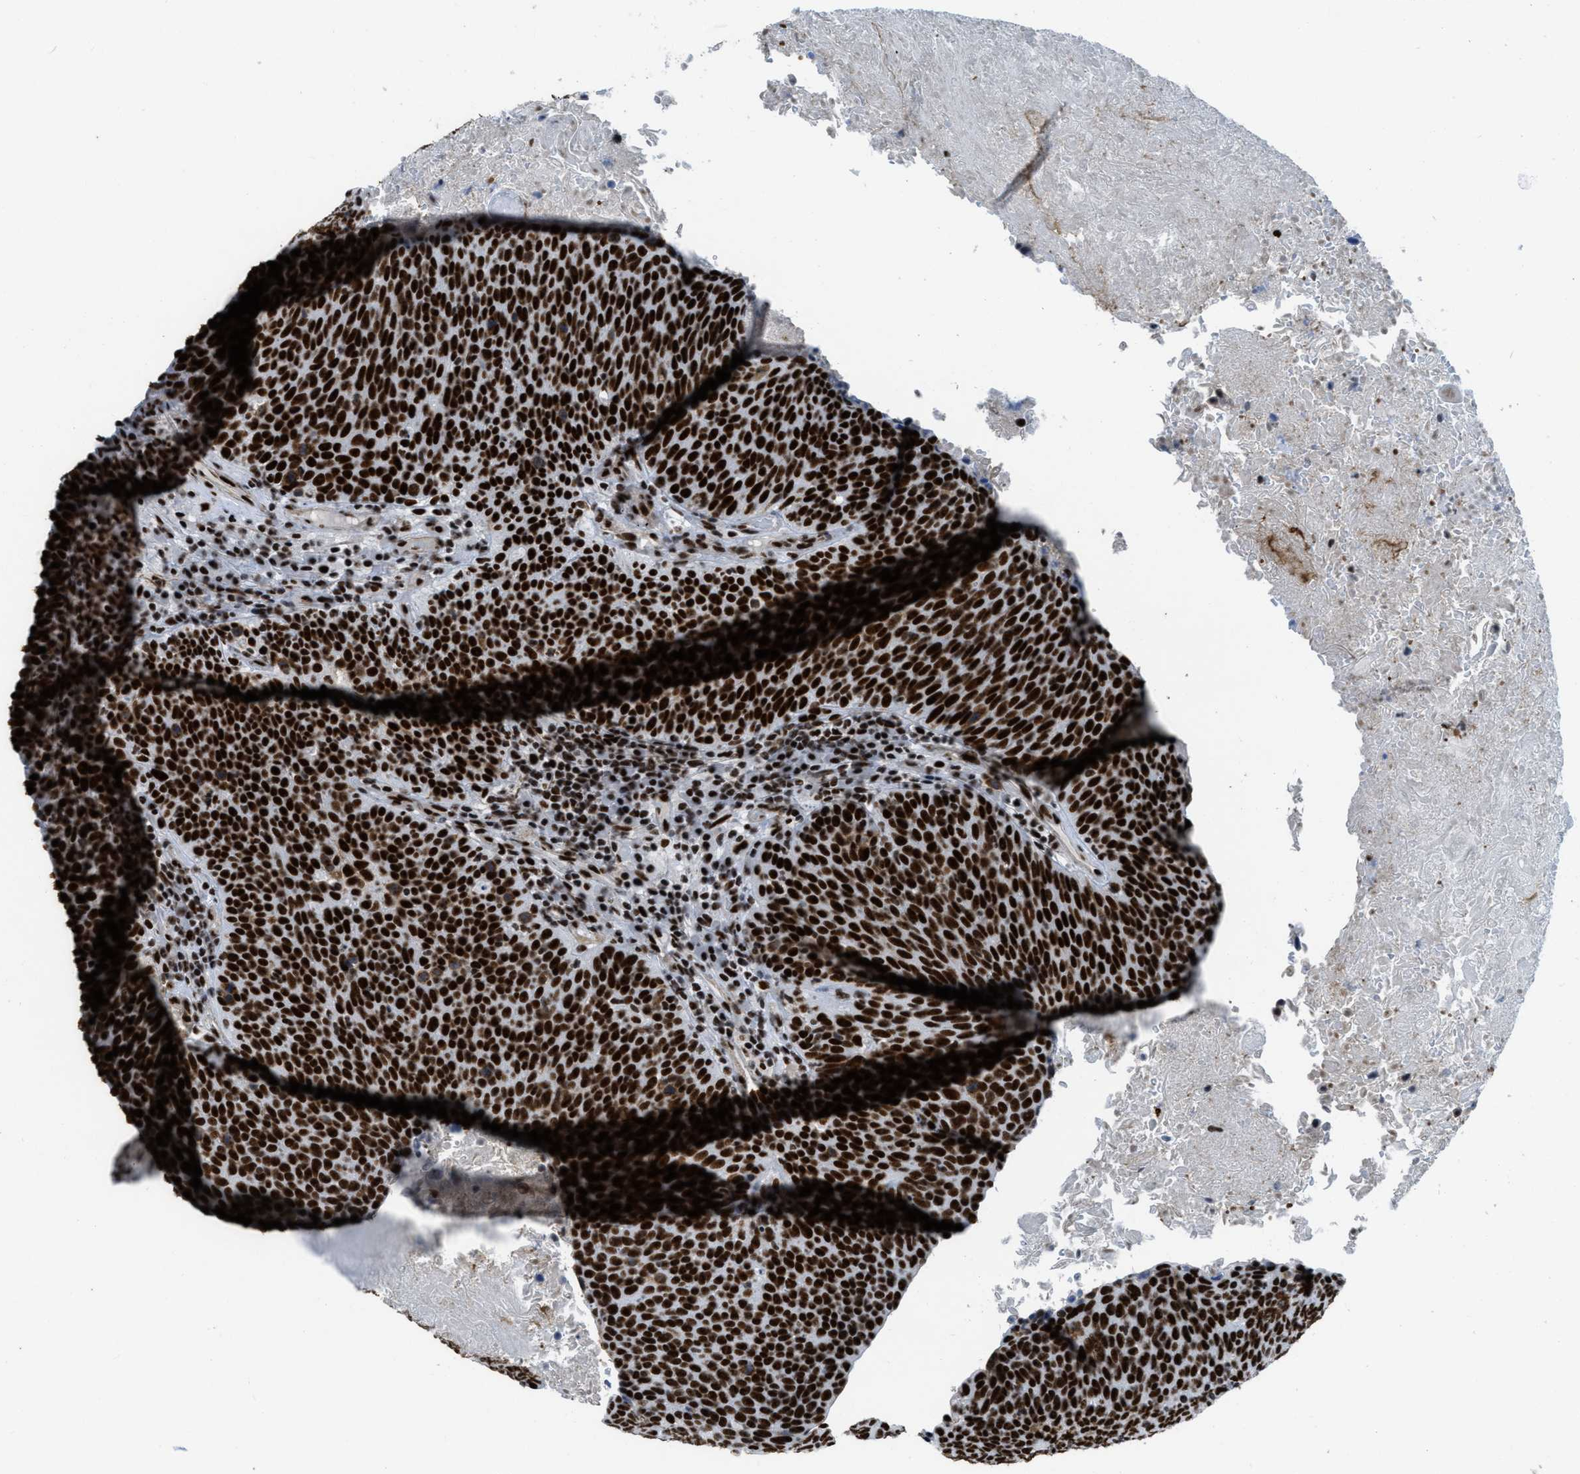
{"staining": {"intensity": "strong", "quantity": ">75%", "location": "nuclear"}, "tissue": "head and neck cancer", "cell_type": "Tumor cells", "image_type": "cancer", "snomed": [{"axis": "morphology", "description": "Squamous cell carcinoma, NOS"}, {"axis": "morphology", "description": "Squamous cell carcinoma, metastatic, NOS"}, {"axis": "topography", "description": "Lymph node"}, {"axis": "topography", "description": "Head-Neck"}], "caption": "Human squamous cell carcinoma (head and neck) stained for a protein (brown) demonstrates strong nuclear positive expression in approximately >75% of tumor cells.", "gene": "ZNF207", "patient": {"sex": "male", "age": 62}}